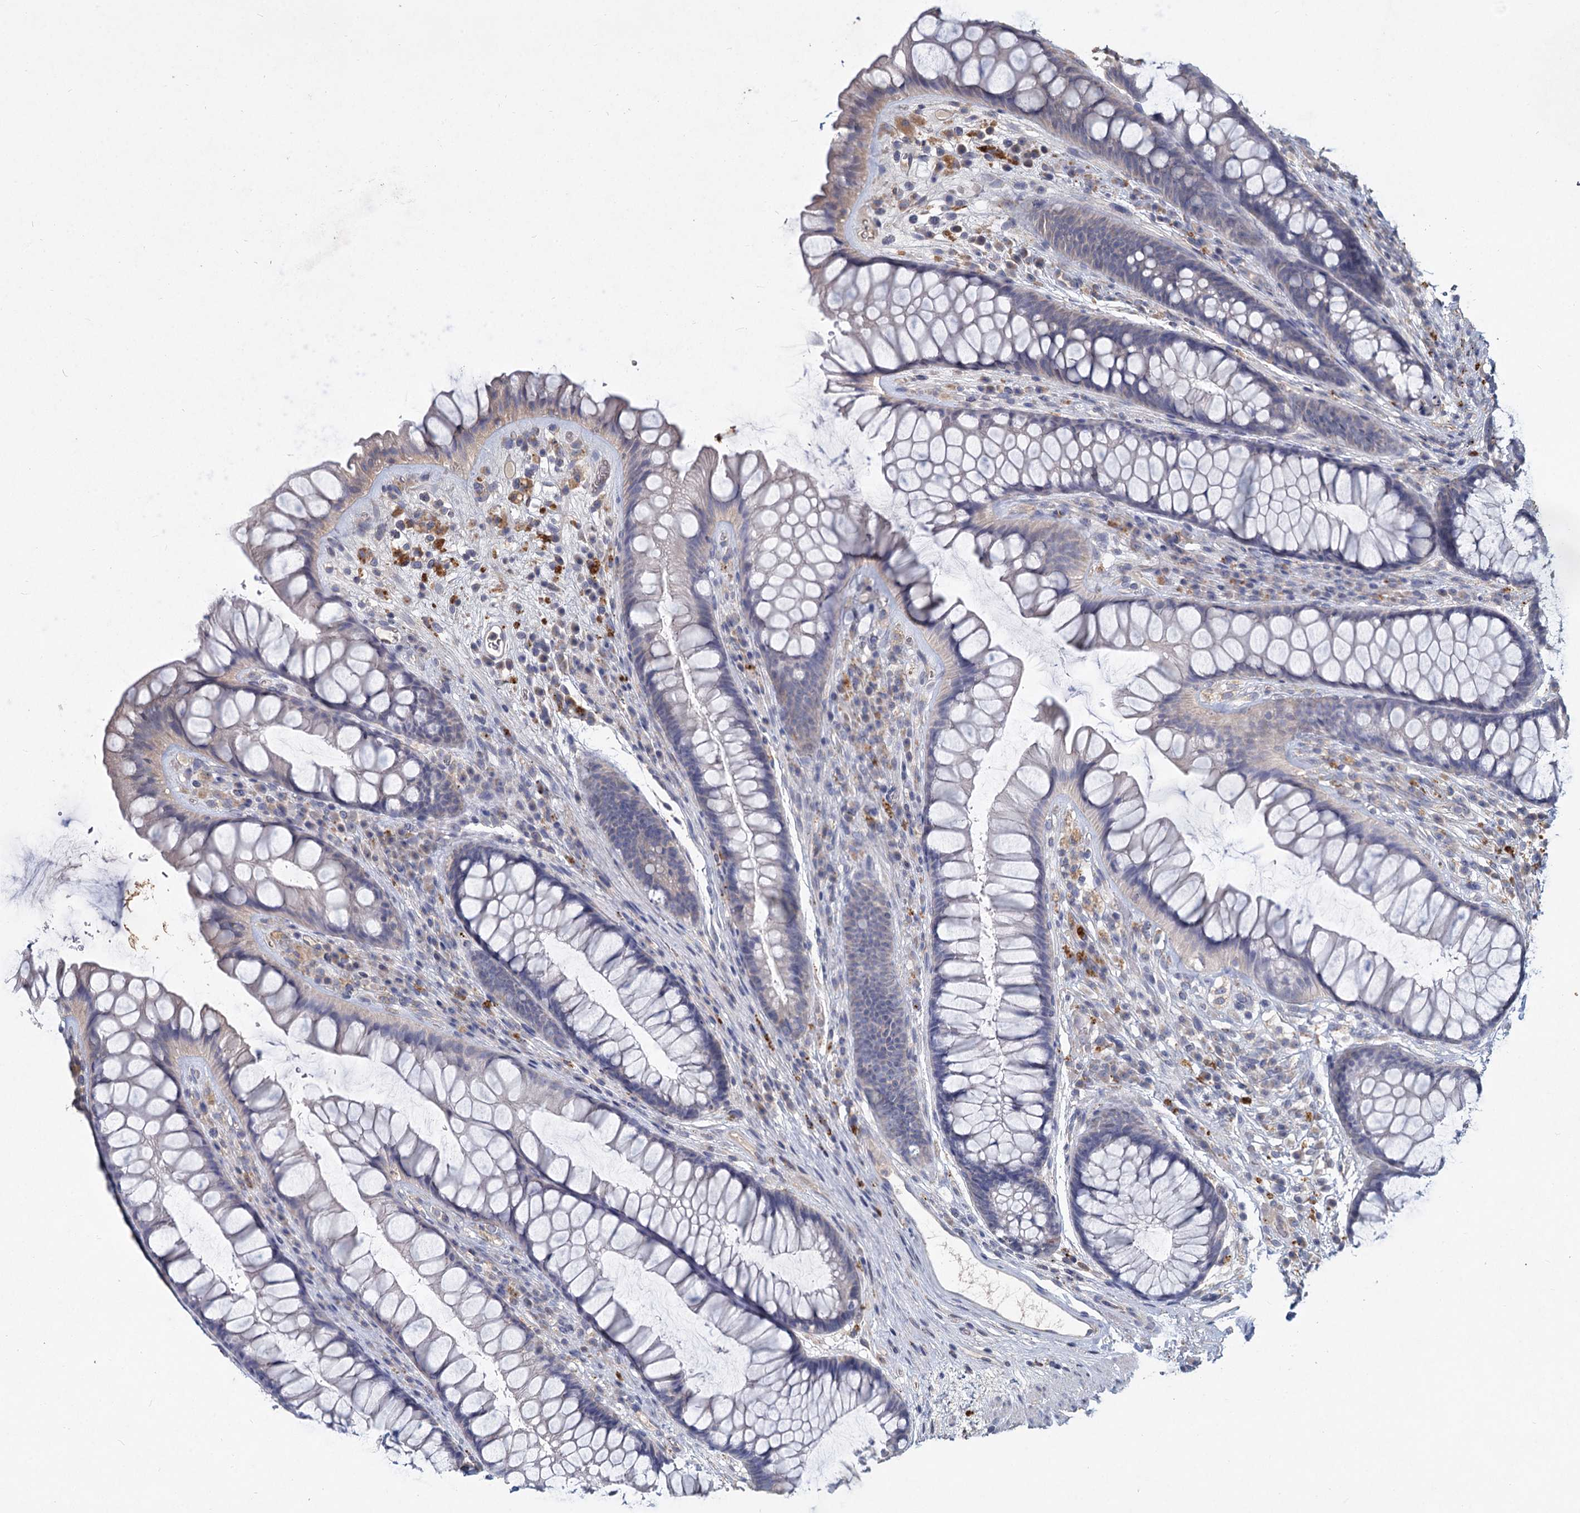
{"staining": {"intensity": "weak", "quantity": "<25%", "location": "cytoplasmic/membranous"}, "tissue": "rectum", "cell_type": "Glandular cells", "image_type": "normal", "snomed": [{"axis": "morphology", "description": "Normal tissue, NOS"}, {"axis": "topography", "description": "Rectum"}], "caption": "Unremarkable rectum was stained to show a protein in brown. There is no significant staining in glandular cells.", "gene": "HES2", "patient": {"sex": "male", "age": 74}}